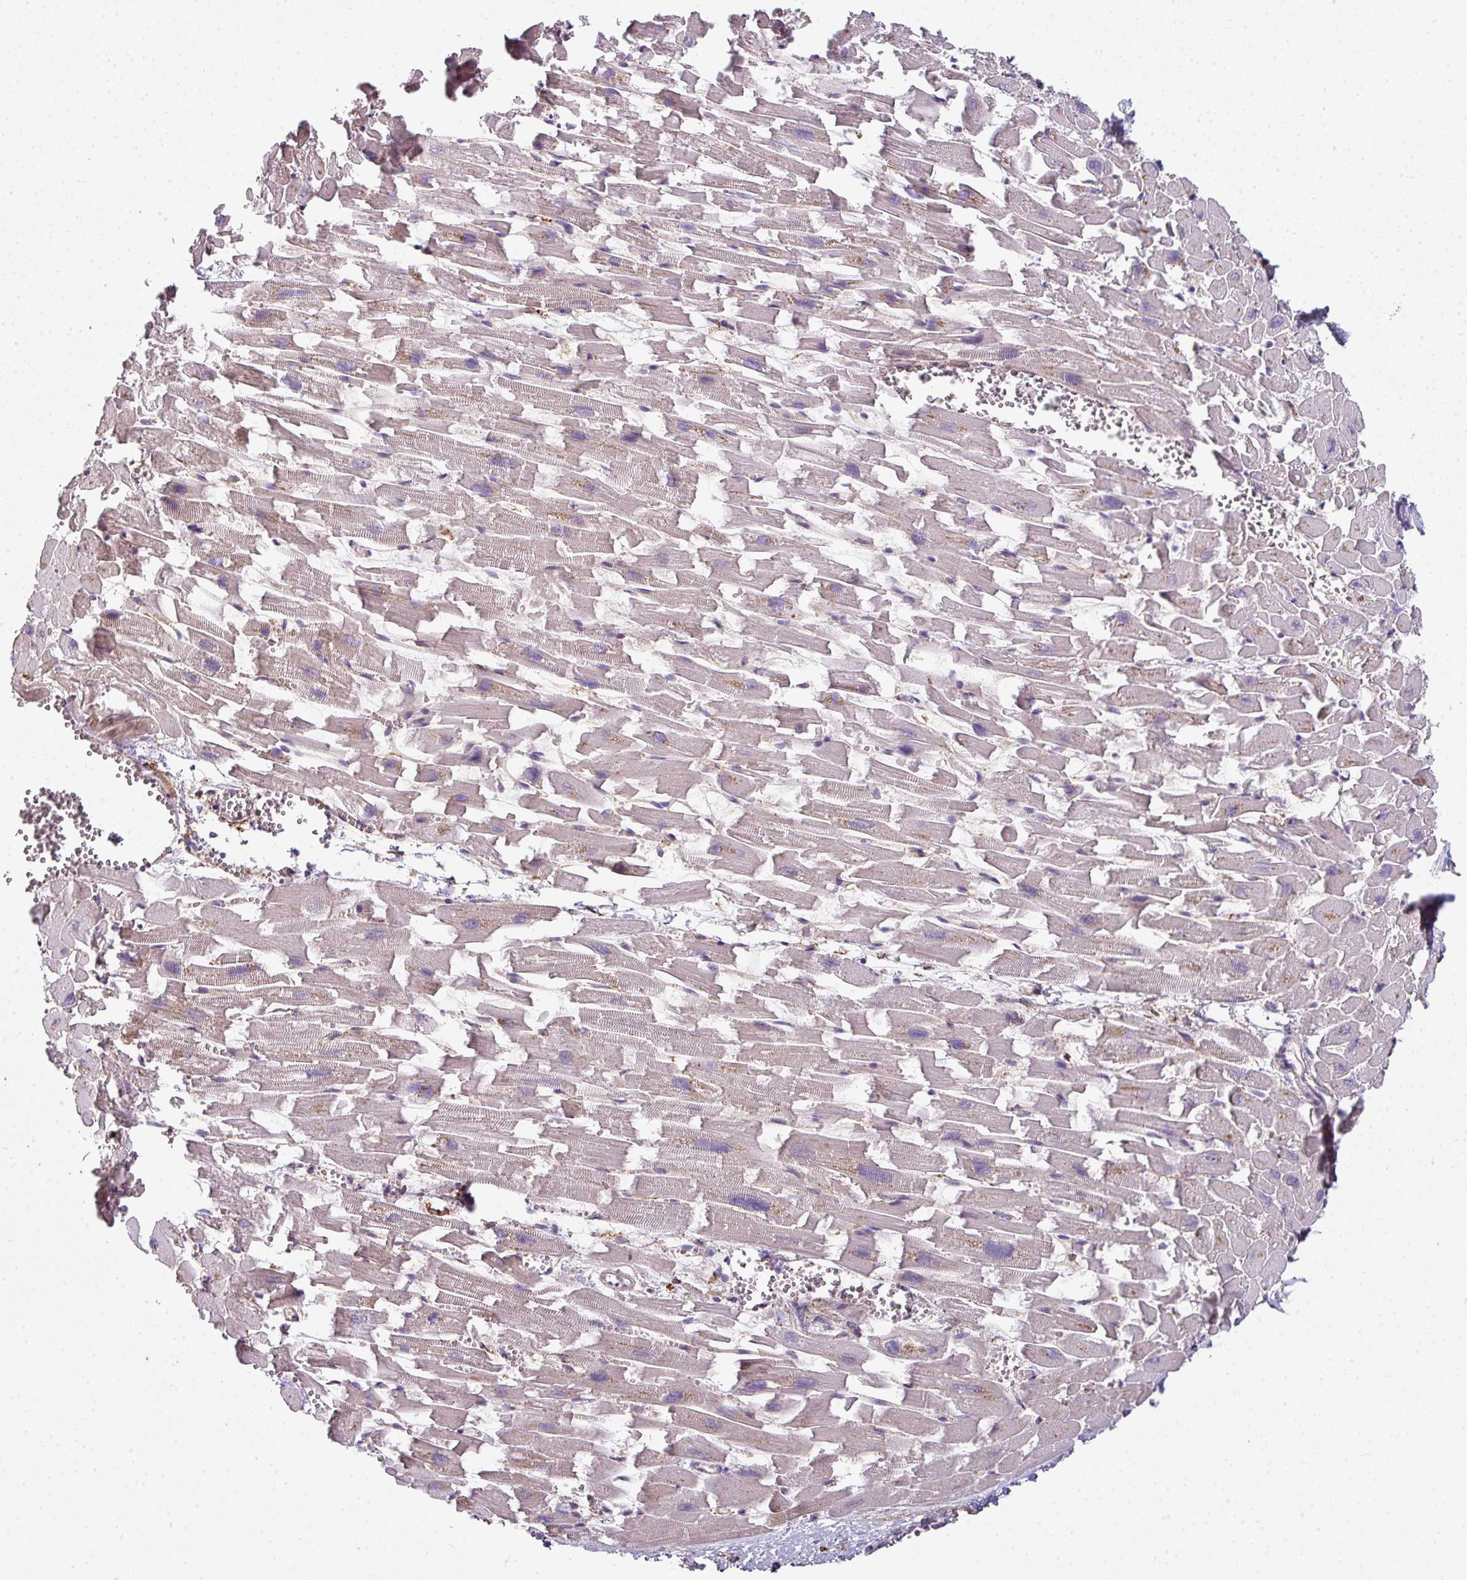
{"staining": {"intensity": "weak", "quantity": "25%-75%", "location": "cytoplasmic/membranous"}, "tissue": "heart muscle", "cell_type": "Cardiomyocytes", "image_type": "normal", "snomed": [{"axis": "morphology", "description": "Normal tissue, NOS"}, {"axis": "topography", "description": "Heart"}], "caption": "A high-resolution photomicrograph shows immunohistochemistry (IHC) staining of unremarkable heart muscle, which exhibits weak cytoplasmic/membranous staining in approximately 25%-75% of cardiomyocytes. Ihc stains the protein of interest in brown and the nuclei are stained blue.", "gene": "FAT4", "patient": {"sex": "female", "age": 64}}